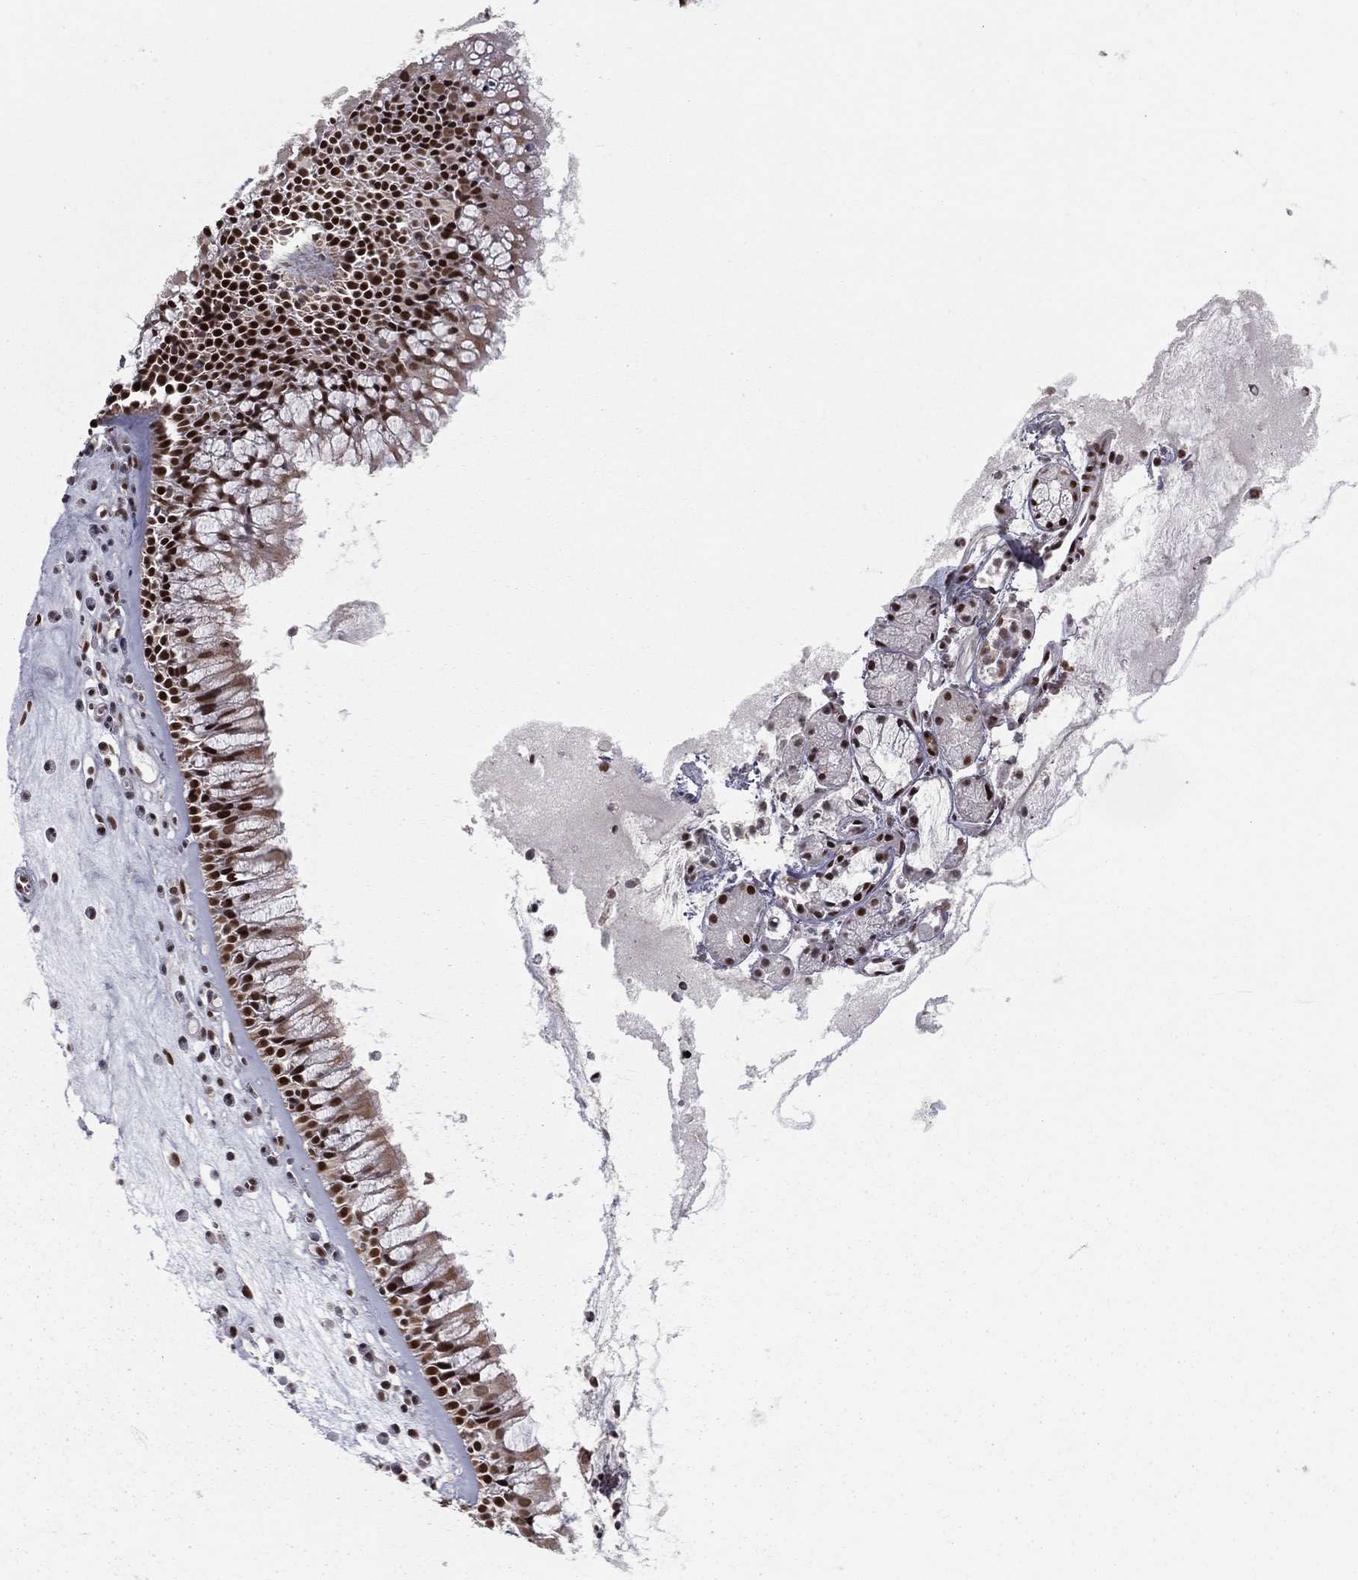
{"staining": {"intensity": "strong", "quantity": ">75%", "location": "nuclear"}, "tissue": "nasopharynx", "cell_type": "Respiratory epithelial cells", "image_type": "normal", "snomed": [{"axis": "morphology", "description": "Normal tissue, NOS"}, {"axis": "topography", "description": "Nasopharynx"}], "caption": "An IHC micrograph of benign tissue is shown. Protein staining in brown shows strong nuclear positivity in nasopharynx within respiratory epithelial cells. The protein is stained brown, and the nuclei are stained in blue (DAB (3,3'-diaminobenzidine) IHC with brightfield microscopy, high magnification).", "gene": "NFYB", "patient": {"sex": "male", "age": 57}}